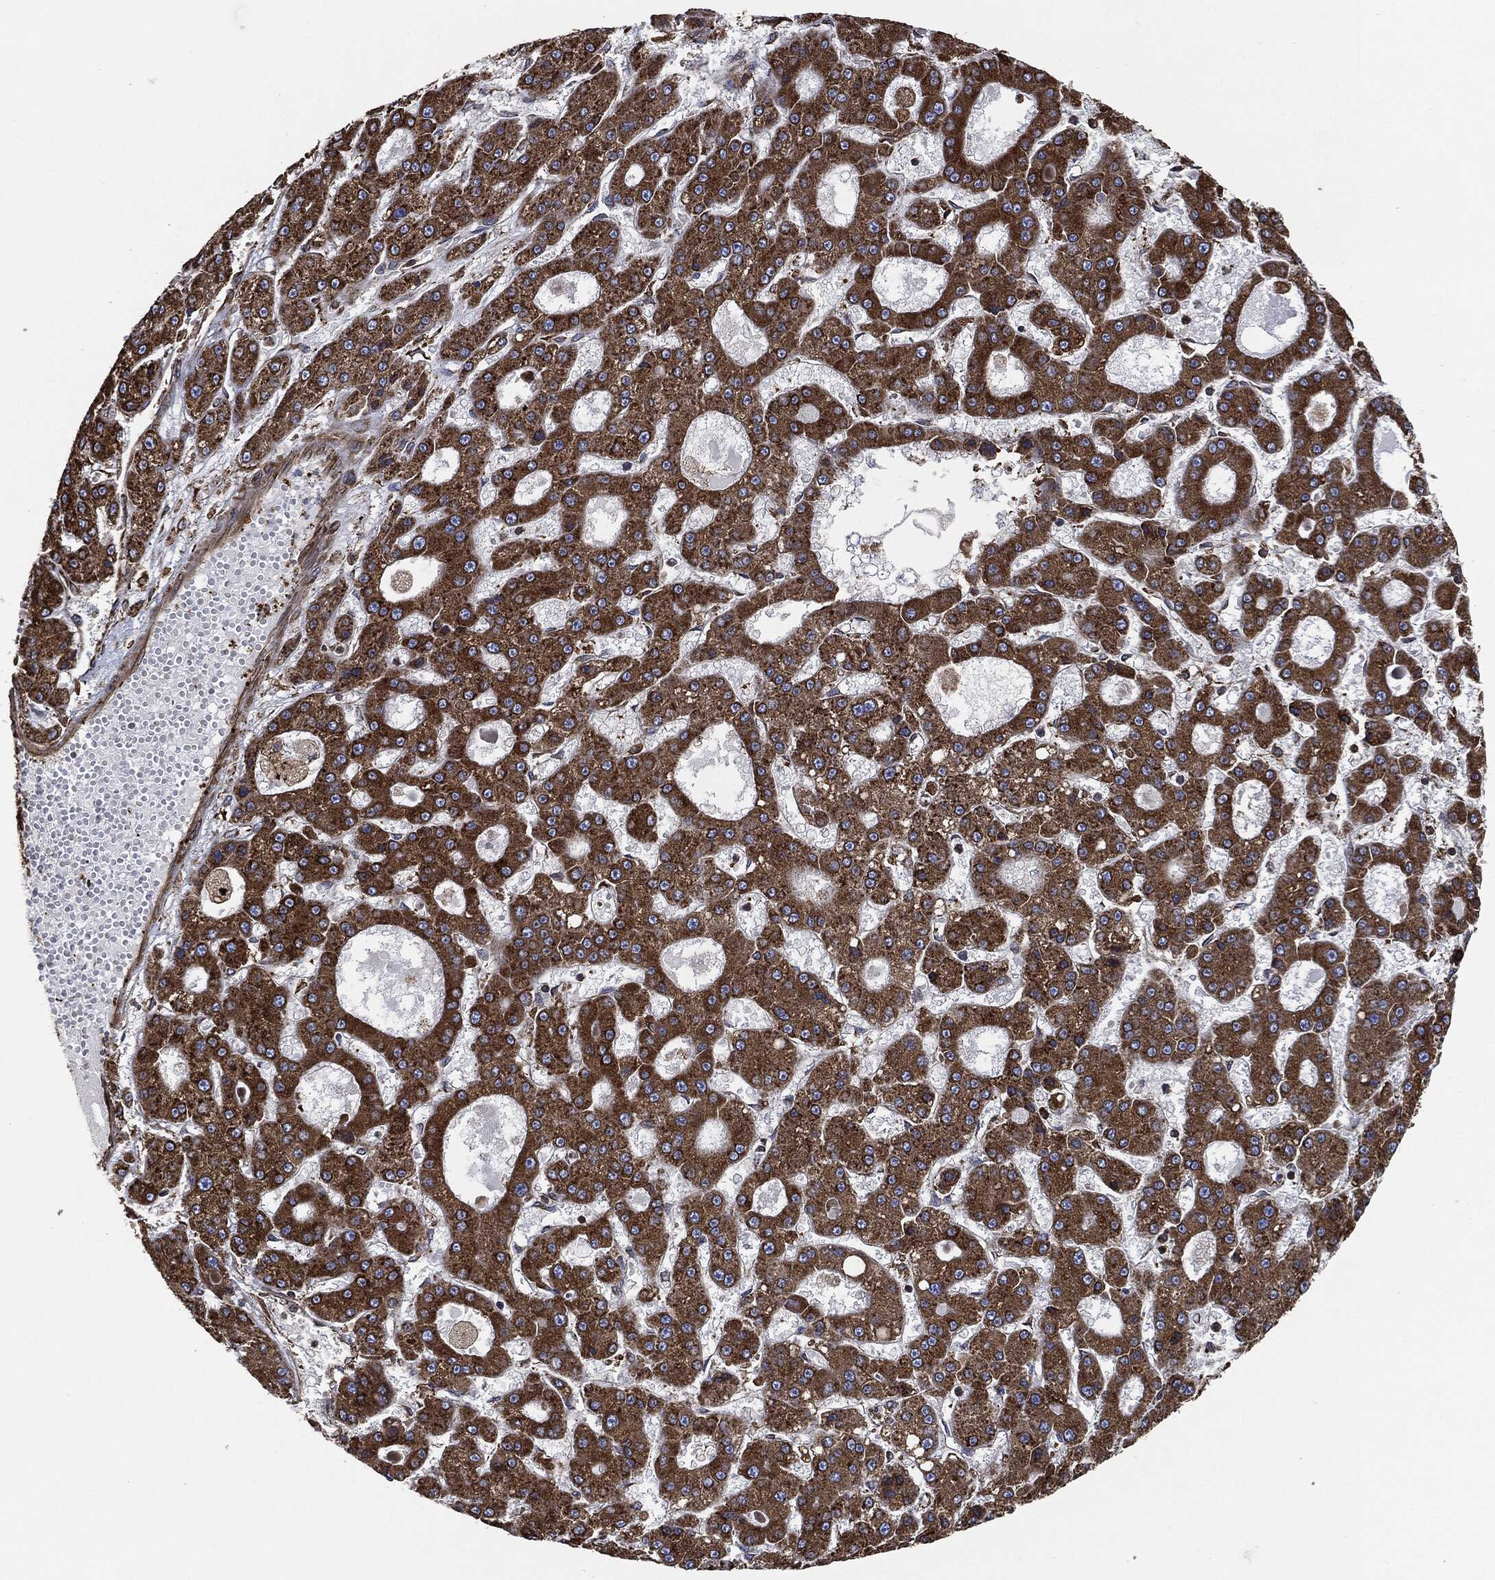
{"staining": {"intensity": "strong", "quantity": ">75%", "location": "cytoplasmic/membranous"}, "tissue": "liver cancer", "cell_type": "Tumor cells", "image_type": "cancer", "snomed": [{"axis": "morphology", "description": "Carcinoma, Hepatocellular, NOS"}, {"axis": "topography", "description": "Liver"}], "caption": "Brown immunohistochemical staining in human liver hepatocellular carcinoma exhibits strong cytoplasmic/membranous expression in about >75% of tumor cells.", "gene": "AMFR", "patient": {"sex": "male", "age": 70}}